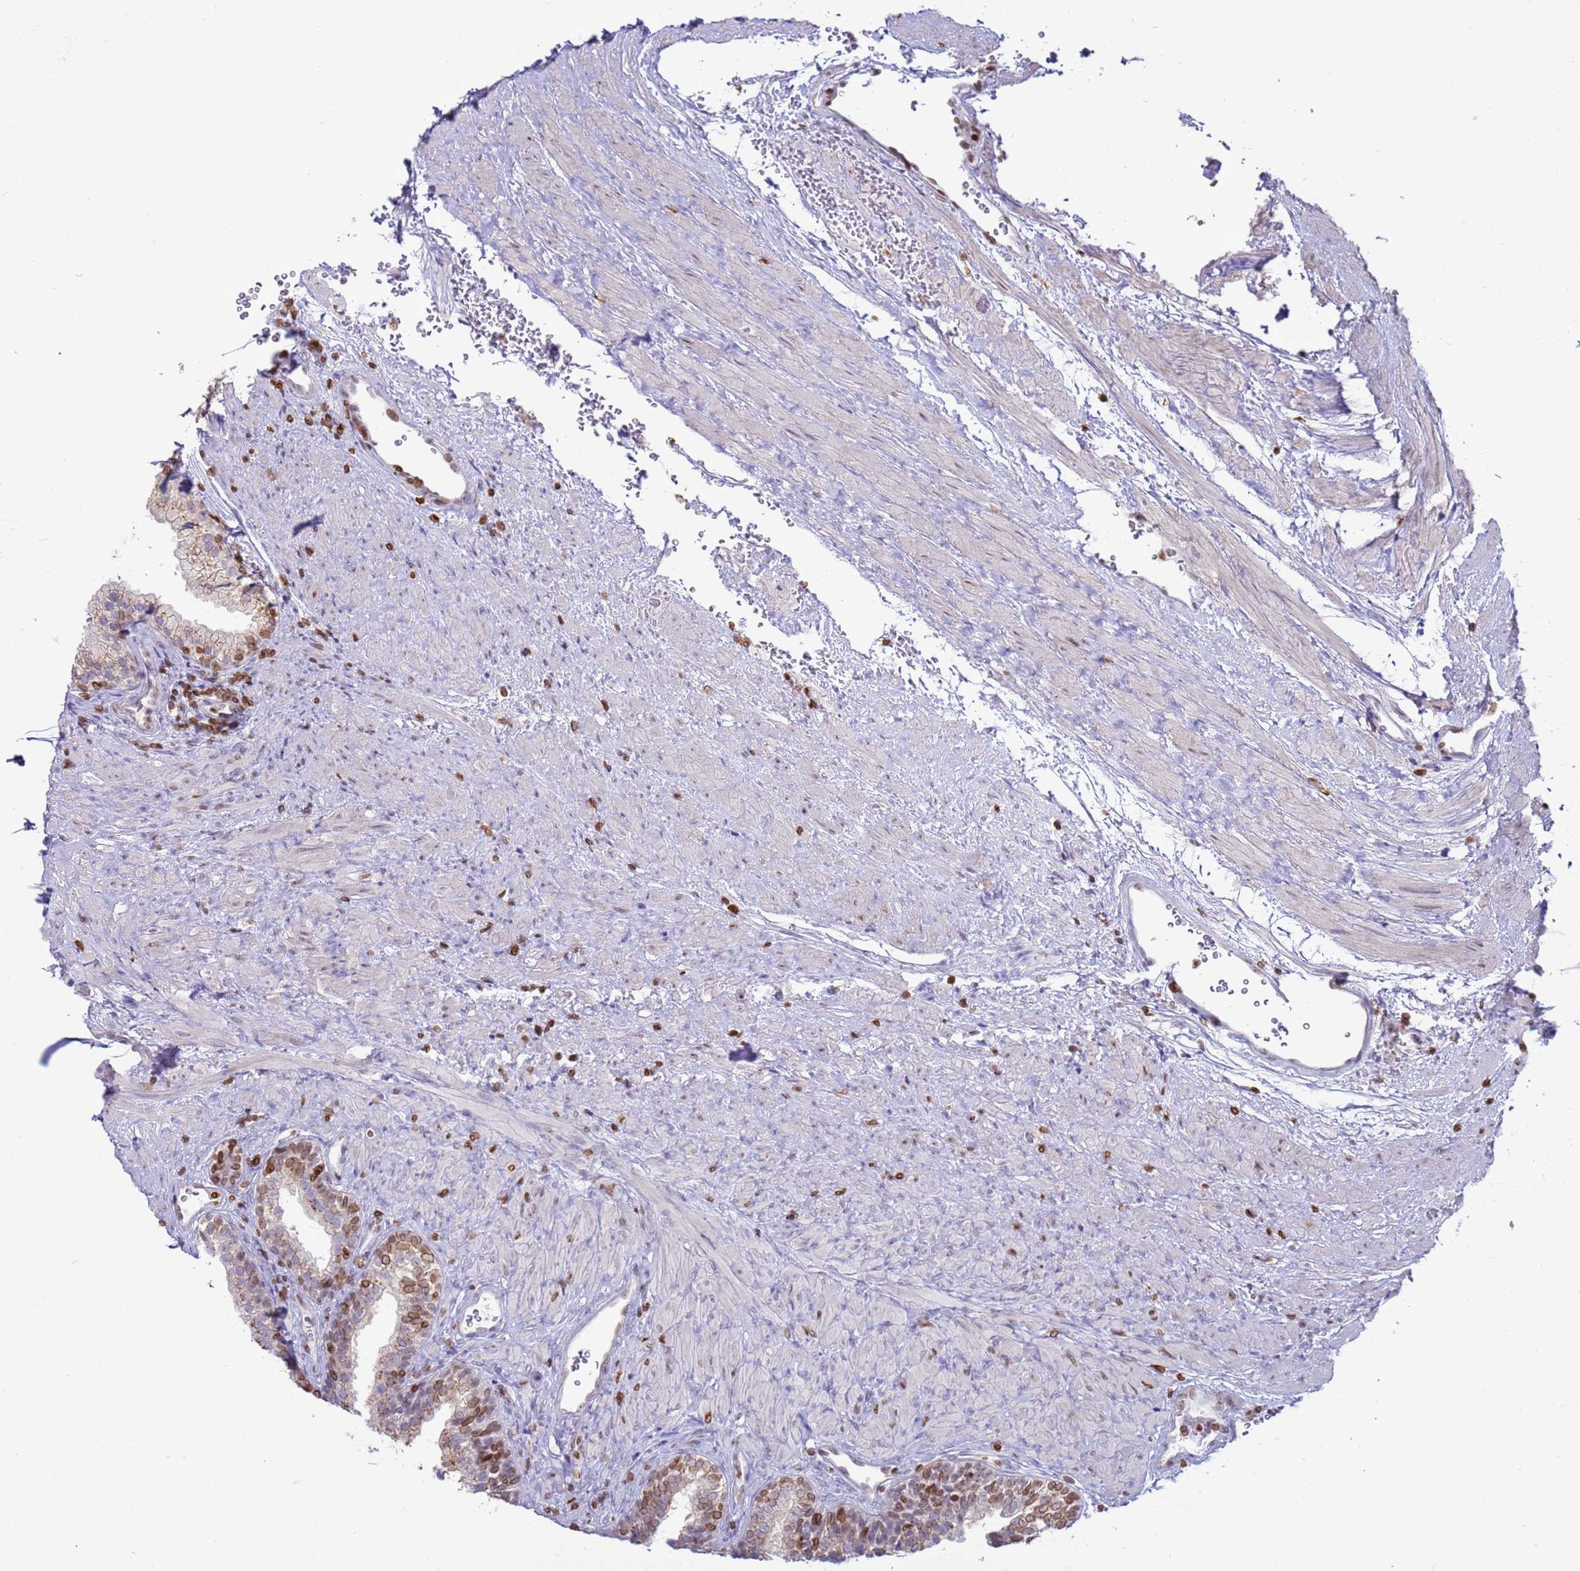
{"staining": {"intensity": "moderate", "quantity": "<25%", "location": "cytoplasmic/membranous,nuclear"}, "tissue": "prostate", "cell_type": "Glandular cells", "image_type": "normal", "snomed": [{"axis": "morphology", "description": "Normal tissue, NOS"}, {"axis": "topography", "description": "Prostate"}], "caption": "Protein staining of normal prostate demonstrates moderate cytoplasmic/membranous,nuclear positivity in about <25% of glandular cells. The protein of interest is stained brown, and the nuclei are stained in blue (DAB IHC with brightfield microscopy, high magnification).", "gene": "DHX37", "patient": {"sex": "male", "age": 76}}